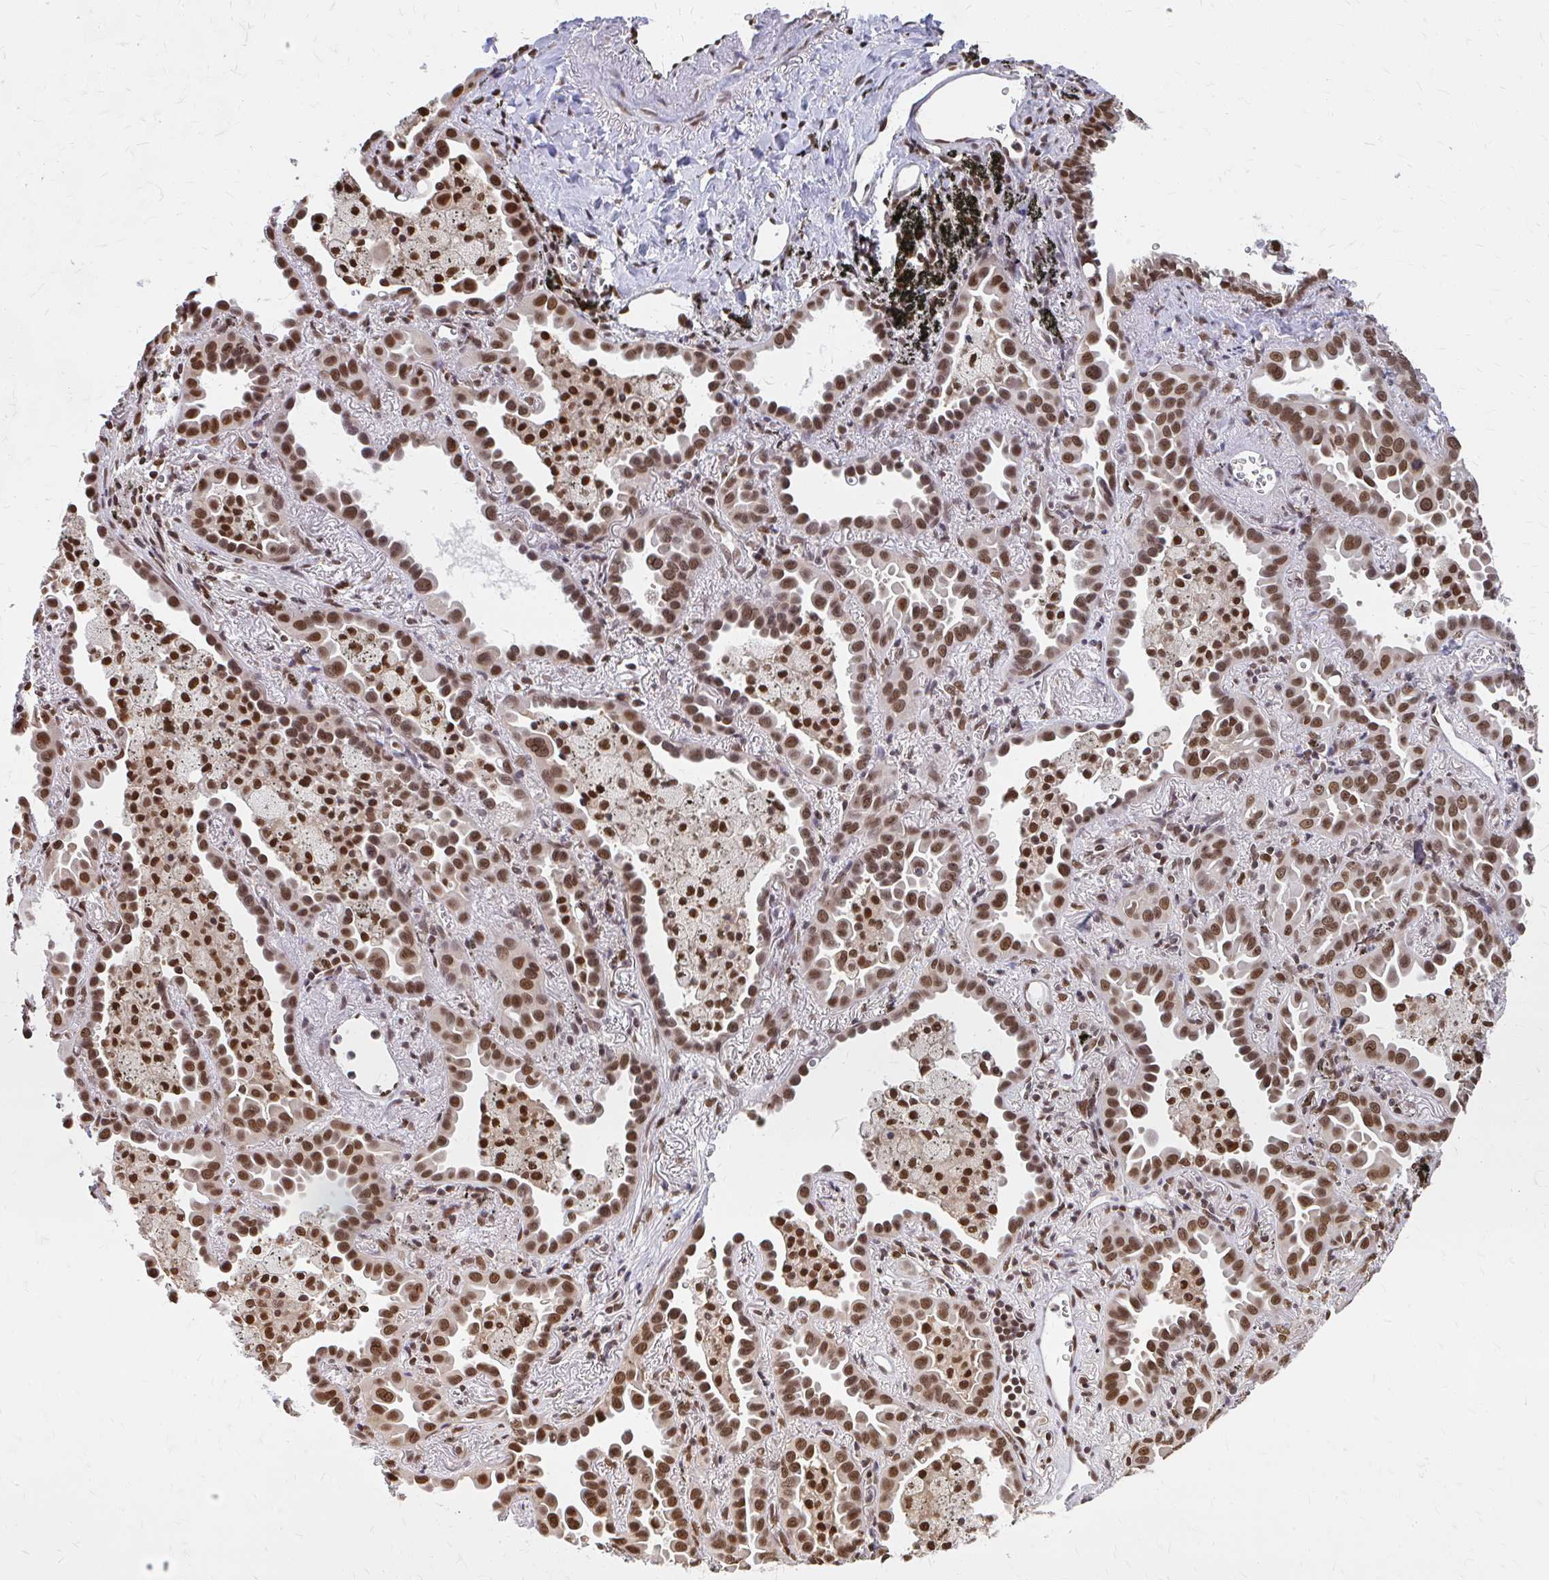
{"staining": {"intensity": "moderate", "quantity": ">75%", "location": "nuclear"}, "tissue": "lung cancer", "cell_type": "Tumor cells", "image_type": "cancer", "snomed": [{"axis": "morphology", "description": "Adenocarcinoma, NOS"}, {"axis": "topography", "description": "Lung"}], "caption": "Lung cancer (adenocarcinoma) was stained to show a protein in brown. There is medium levels of moderate nuclear staining in approximately >75% of tumor cells. (IHC, brightfield microscopy, high magnification).", "gene": "XPO1", "patient": {"sex": "male", "age": 68}}